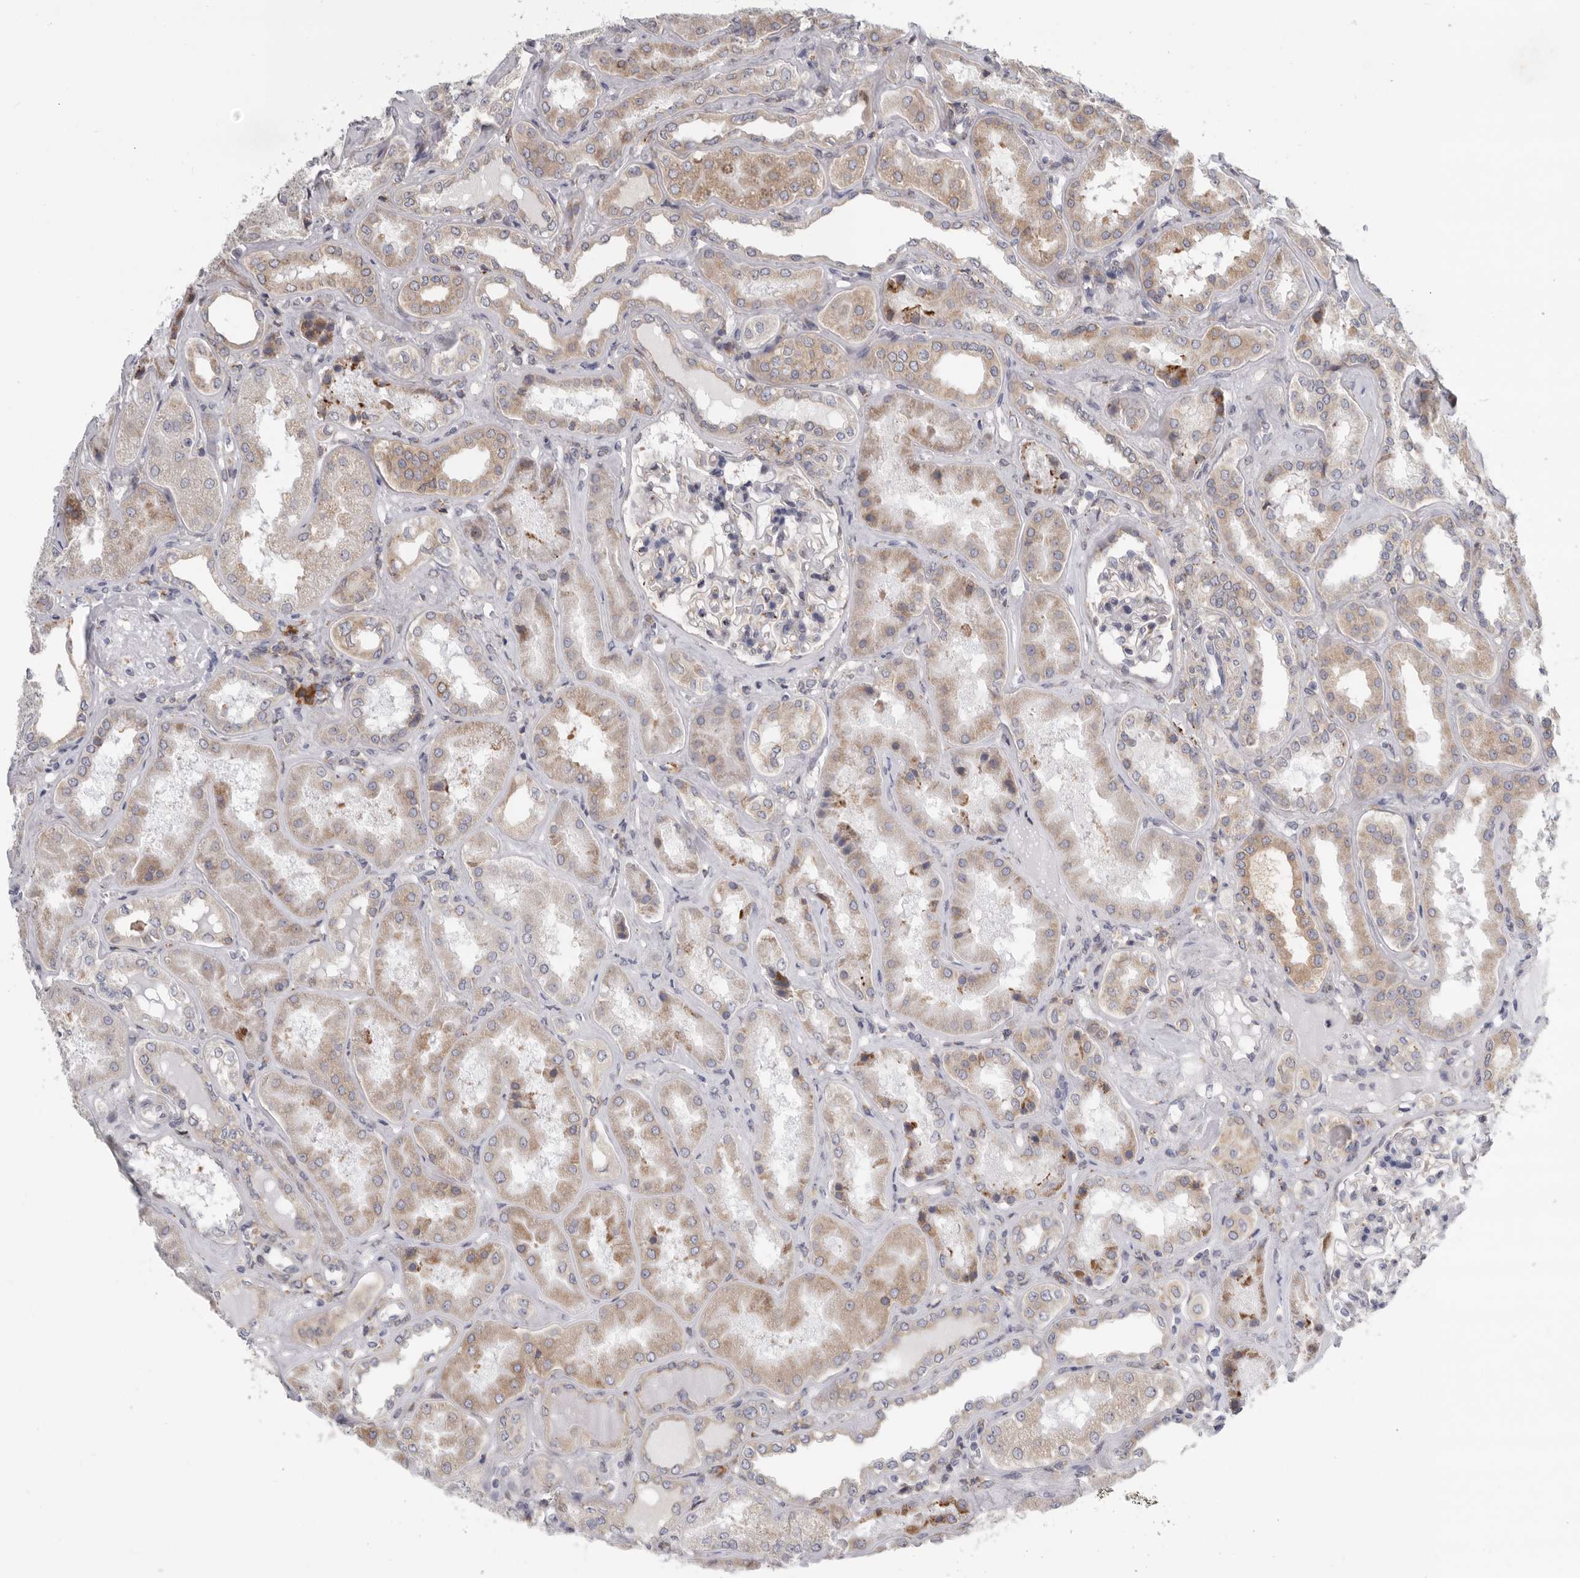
{"staining": {"intensity": "weak", "quantity": "25%-75%", "location": "cytoplasmic/membranous"}, "tissue": "kidney", "cell_type": "Cells in glomeruli", "image_type": "normal", "snomed": [{"axis": "morphology", "description": "Normal tissue, NOS"}, {"axis": "topography", "description": "Kidney"}], "caption": "Protein staining of benign kidney exhibits weak cytoplasmic/membranous positivity in approximately 25%-75% of cells in glomeruli.", "gene": "GANAB", "patient": {"sex": "female", "age": 56}}